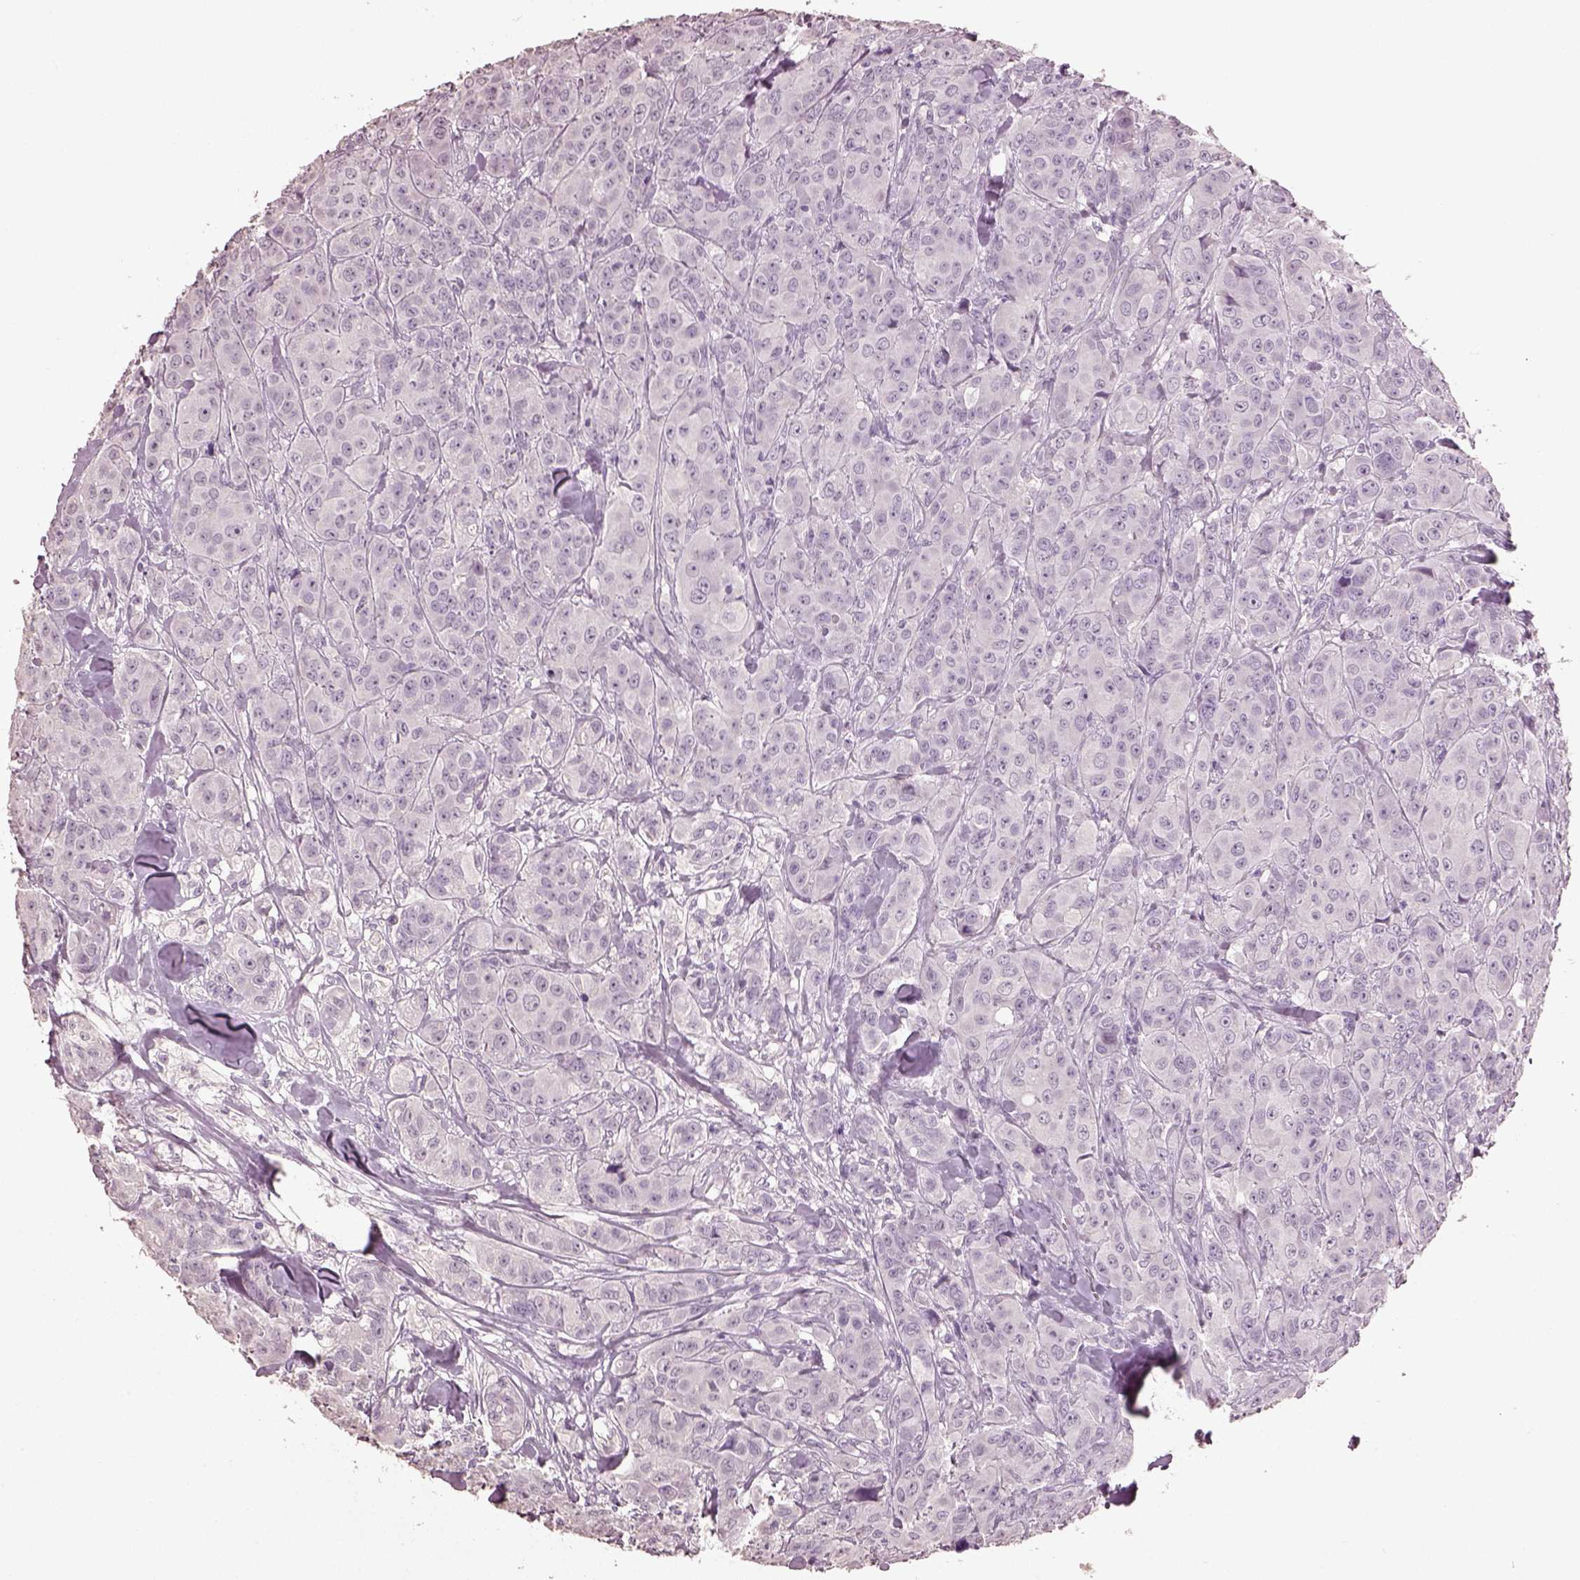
{"staining": {"intensity": "negative", "quantity": "none", "location": "none"}, "tissue": "breast cancer", "cell_type": "Tumor cells", "image_type": "cancer", "snomed": [{"axis": "morphology", "description": "Duct carcinoma"}, {"axis": "topography", "description": "Breast"}], "caption": "There is no significant positivity in tumor cells of breast intraductal carcinoma. (Stains: DAB IHC with hematoxylin counter stain, Microscopy: brightfield microscopy at high magnification).", "gene": "KCNIP3", "patient": {"sex": "female", "age": 43}}